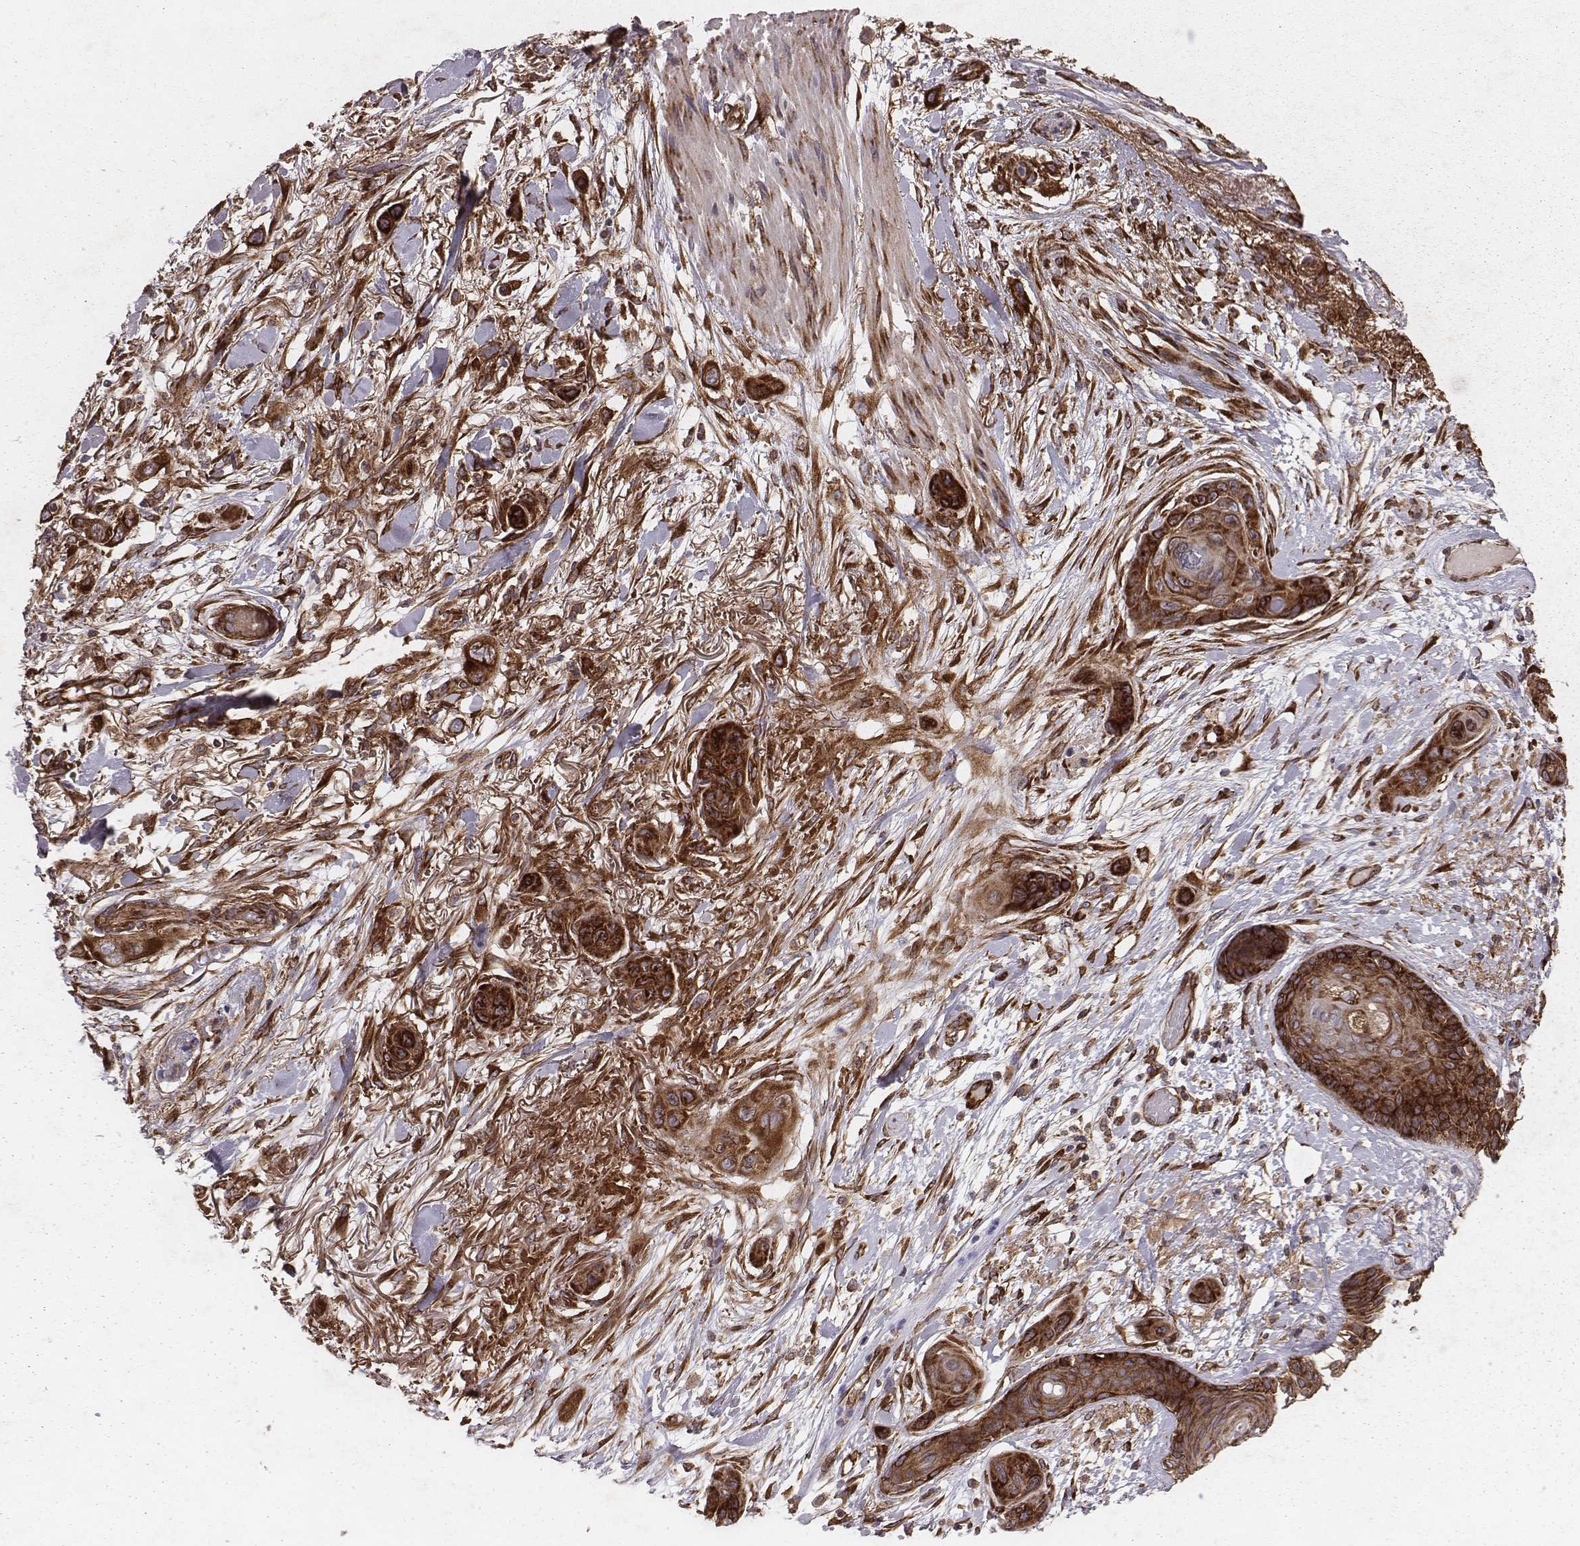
{"staining": {"intensity": "strong", "quantity": ">75%", "location": "cytoplasmic/membranous"}, "tissue": "skin cancer", "cell_type": "Tumor cells", "image_type": "cancer", "snomed": [{"axis": "morphology", "description": "Squamous cell carcinoma, NOS"}, {"axis": "topography", "description": "Skin"}], "caption": "High-magnification brightfield microscopy of skin cancer stained with DAB (3,3'-diaminobenzidine) (brown) and counterstained with hematoxylin (blue). tumor cells exhibit strong cytoplasmic/membranous positivity is present in approximately>75% of cells. The staining was performed using DAB (3,3'-diaminobenzidine) to visualize the protein expression in brown, while the nuclei were stained in blue with hematoxylin (Magnification: 20x).", "gene": "TXLNA", "patient": {"sex": "male", "age": 79}}